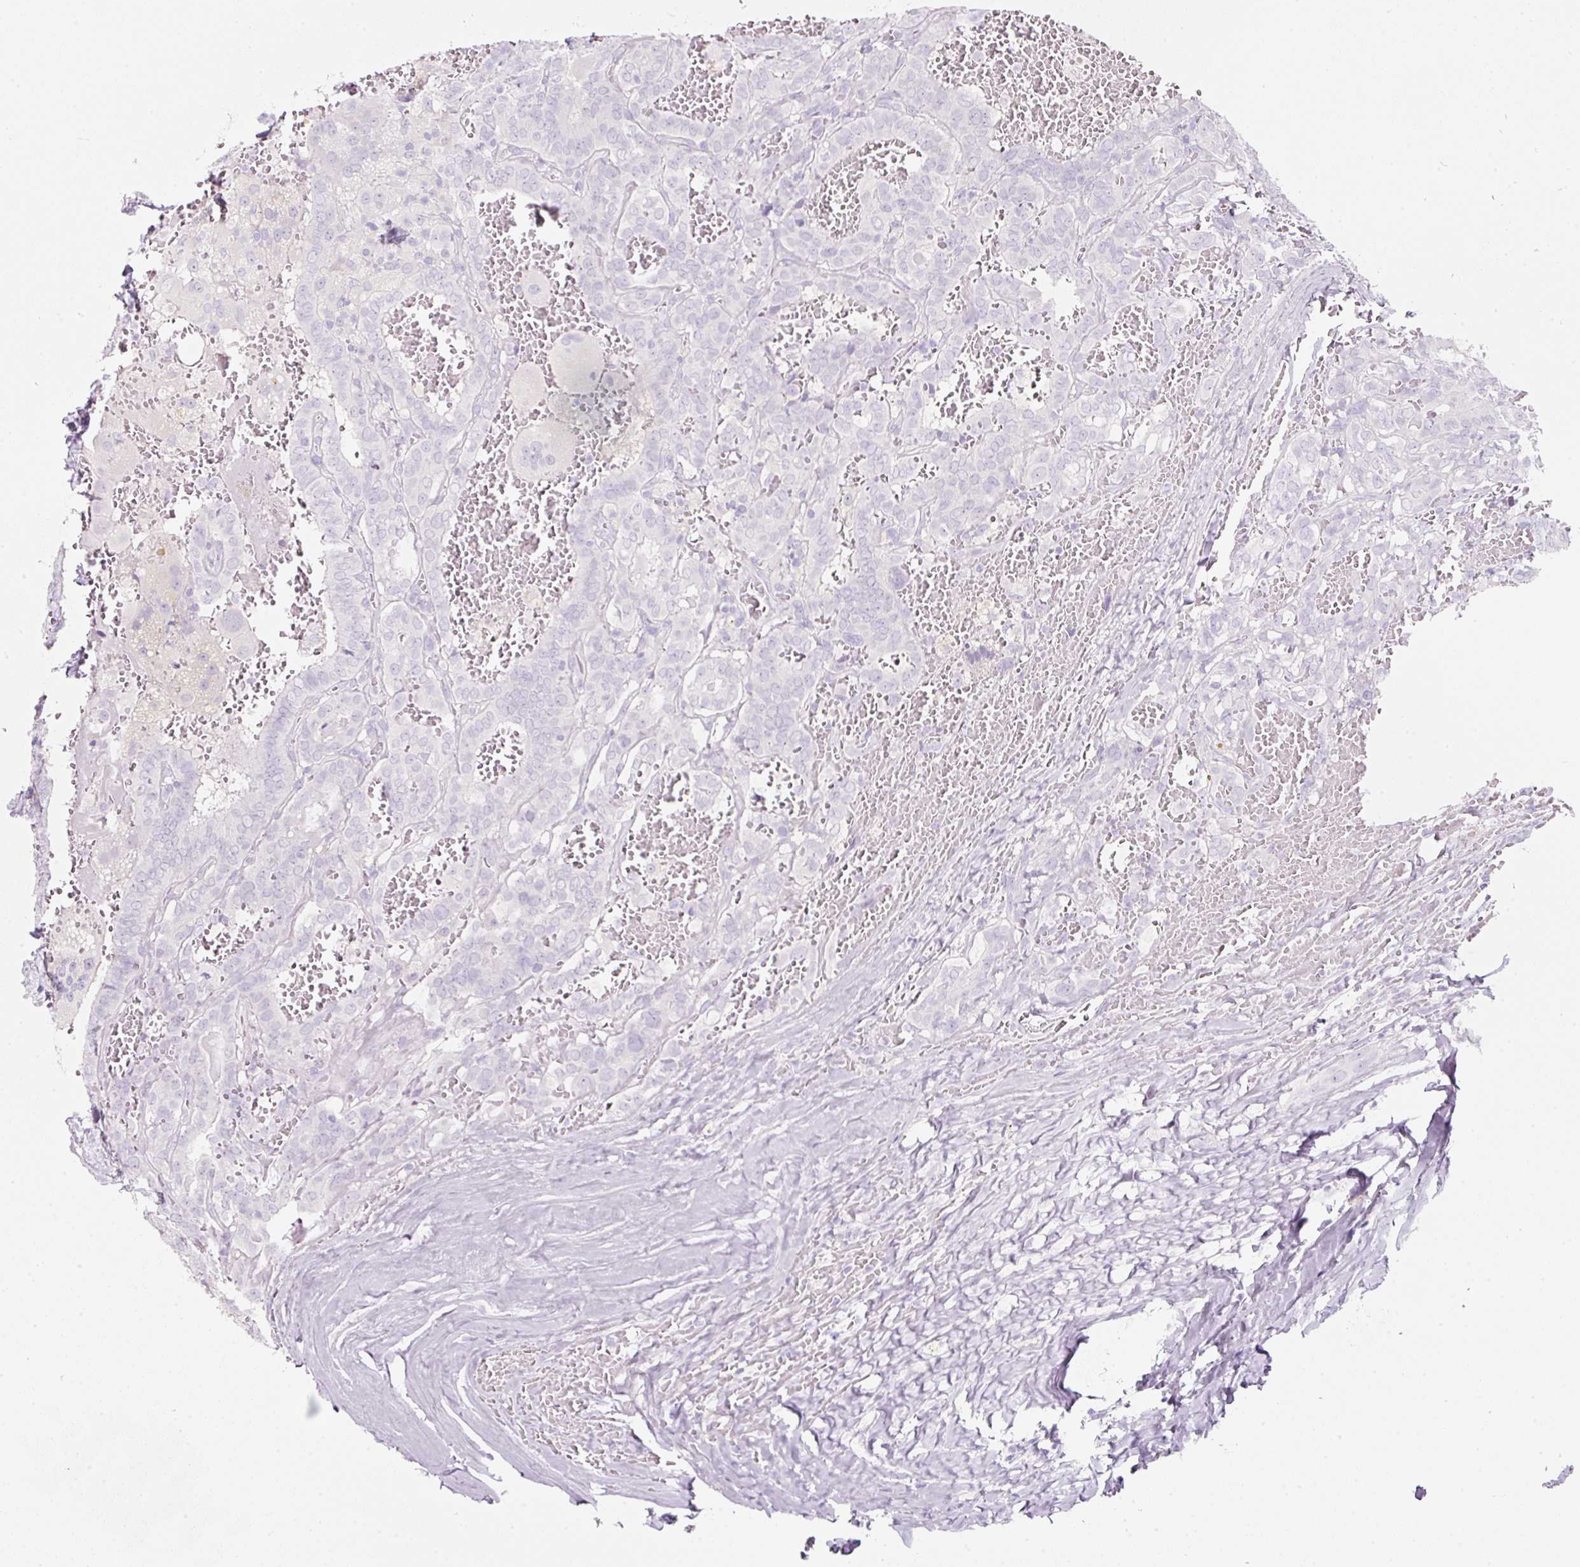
{"staining": {"intensity": "negative", "quantity": "none", "location": "none"}, "tissue": "thyroid cancer", "cell_type": "Tumor cells", "image_type": "cancer", "snomed": [{"axis": "morphology", "description": "Papillary adenocarcinoma, NOS"}, {"axis": "topography", "description": "Thyroid gland"}], "caption": "Immunohistochemical staining of papillary adenocarcinoma (thyroid) shows no significant expression in tumor cells. (IHC, brightfield microscopy, high magnification).", "gene": "SLC2A2", "patient": {"sex": "female", "age": 72}}